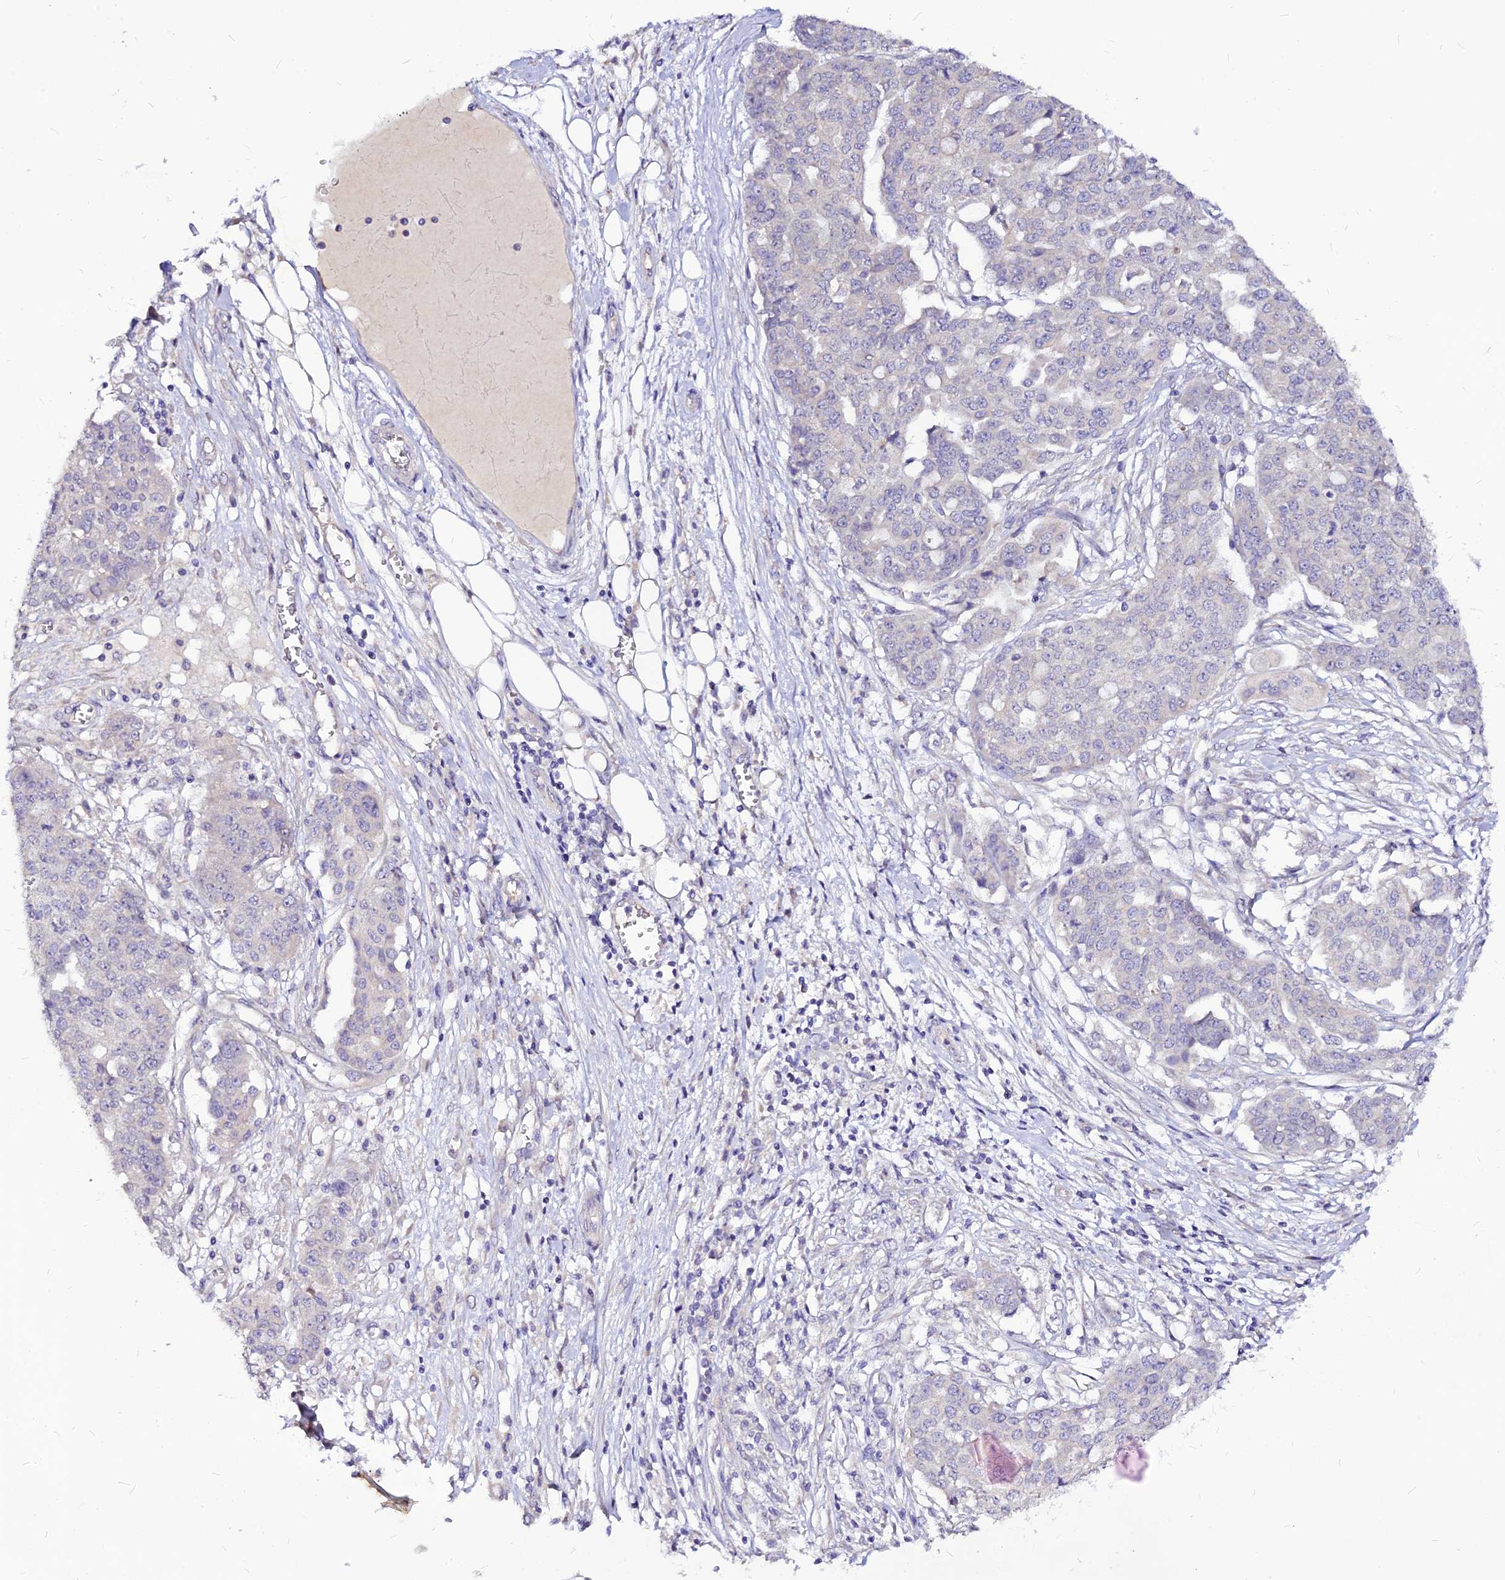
{"staining": {"intensity": "negative", "quantity": "none", "location": "none"}, "tissue": "ovarian cancer", "cell_type": "Tumor cells", "image_type": "cancer", "snomed": [{"axis": "morphology", "description": "Cystadenocarcinoma, serous, NOS"}, {"axis": "topography", "description": "Soft tissue"}, {"axis": "topography", "description": "Ovary"}], "caption": "The immunohistochemistry (IHC) micrograph has no significant expression in tumor cells of ovarian cancer (serous cystadenocarcinoma) tissue. (DAB (3,3'-diaminobenzidine) IHC visualized using brightfield microscopy, high magnification).", "gene": "CZIB", "patient": {"sex": "female", "age": 57}}